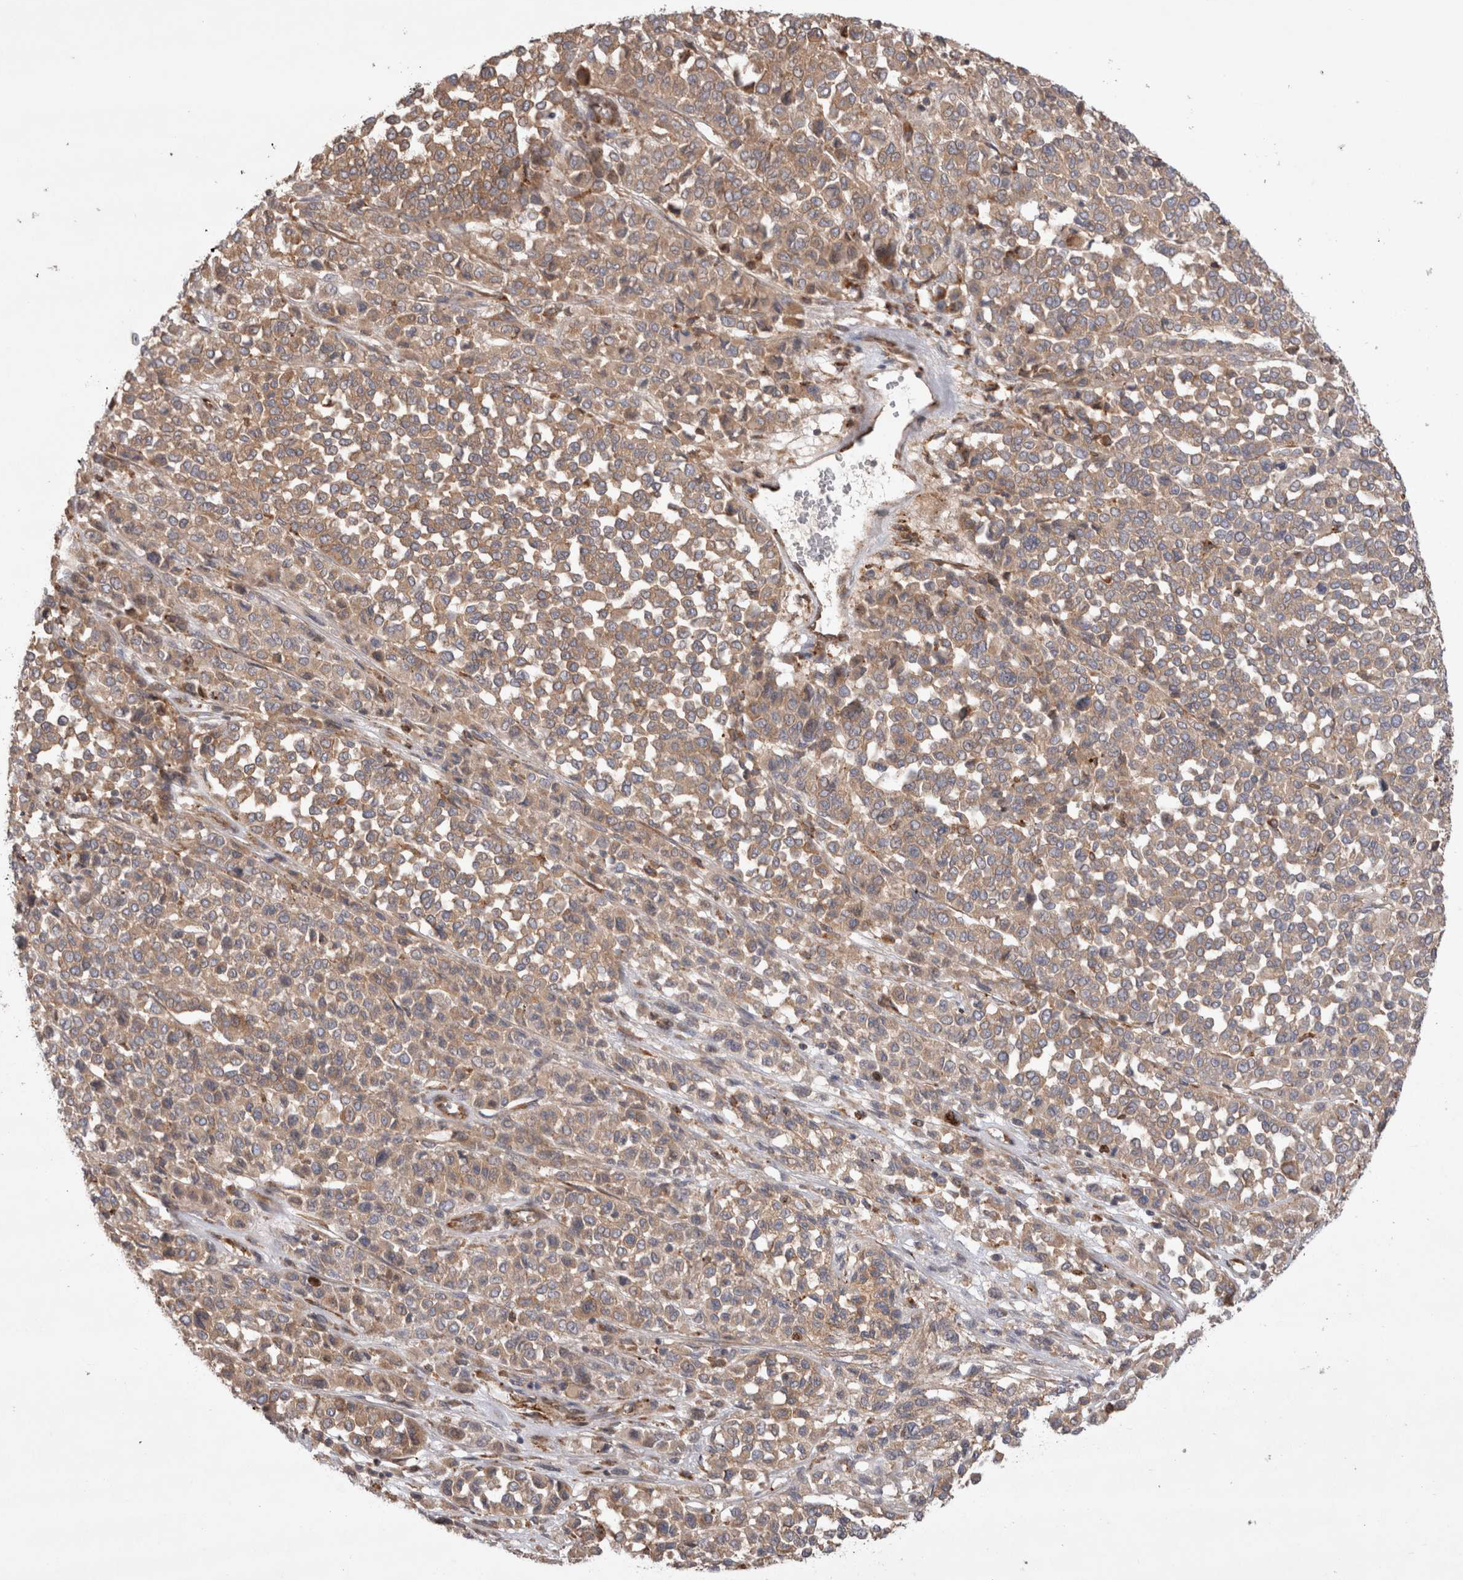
{"staining": {"intensity": "weak", "quantity": ">75%", "location": "cytoplasmic/membranous"}, "tissue": "melanoma", "cell_type": "Tumor cells", "image_type": "cancer", "snomed": [{"axis": "morphology", "description": "Malignant melanoma, Metastatic site"}, {"axis": "topography", "description": "Pancreas"}], "caption": "High-magnification brightfield microscopy of melanoma stained with DAB (brown) and counterstained with hematoxylin (blue). tumor cells exhibit weak cytoplasmic/membranous expression is appreciated in approximately>75% of cells.", "gene": "PDCD10", "patient": {"sex": "female", "age": 30}}